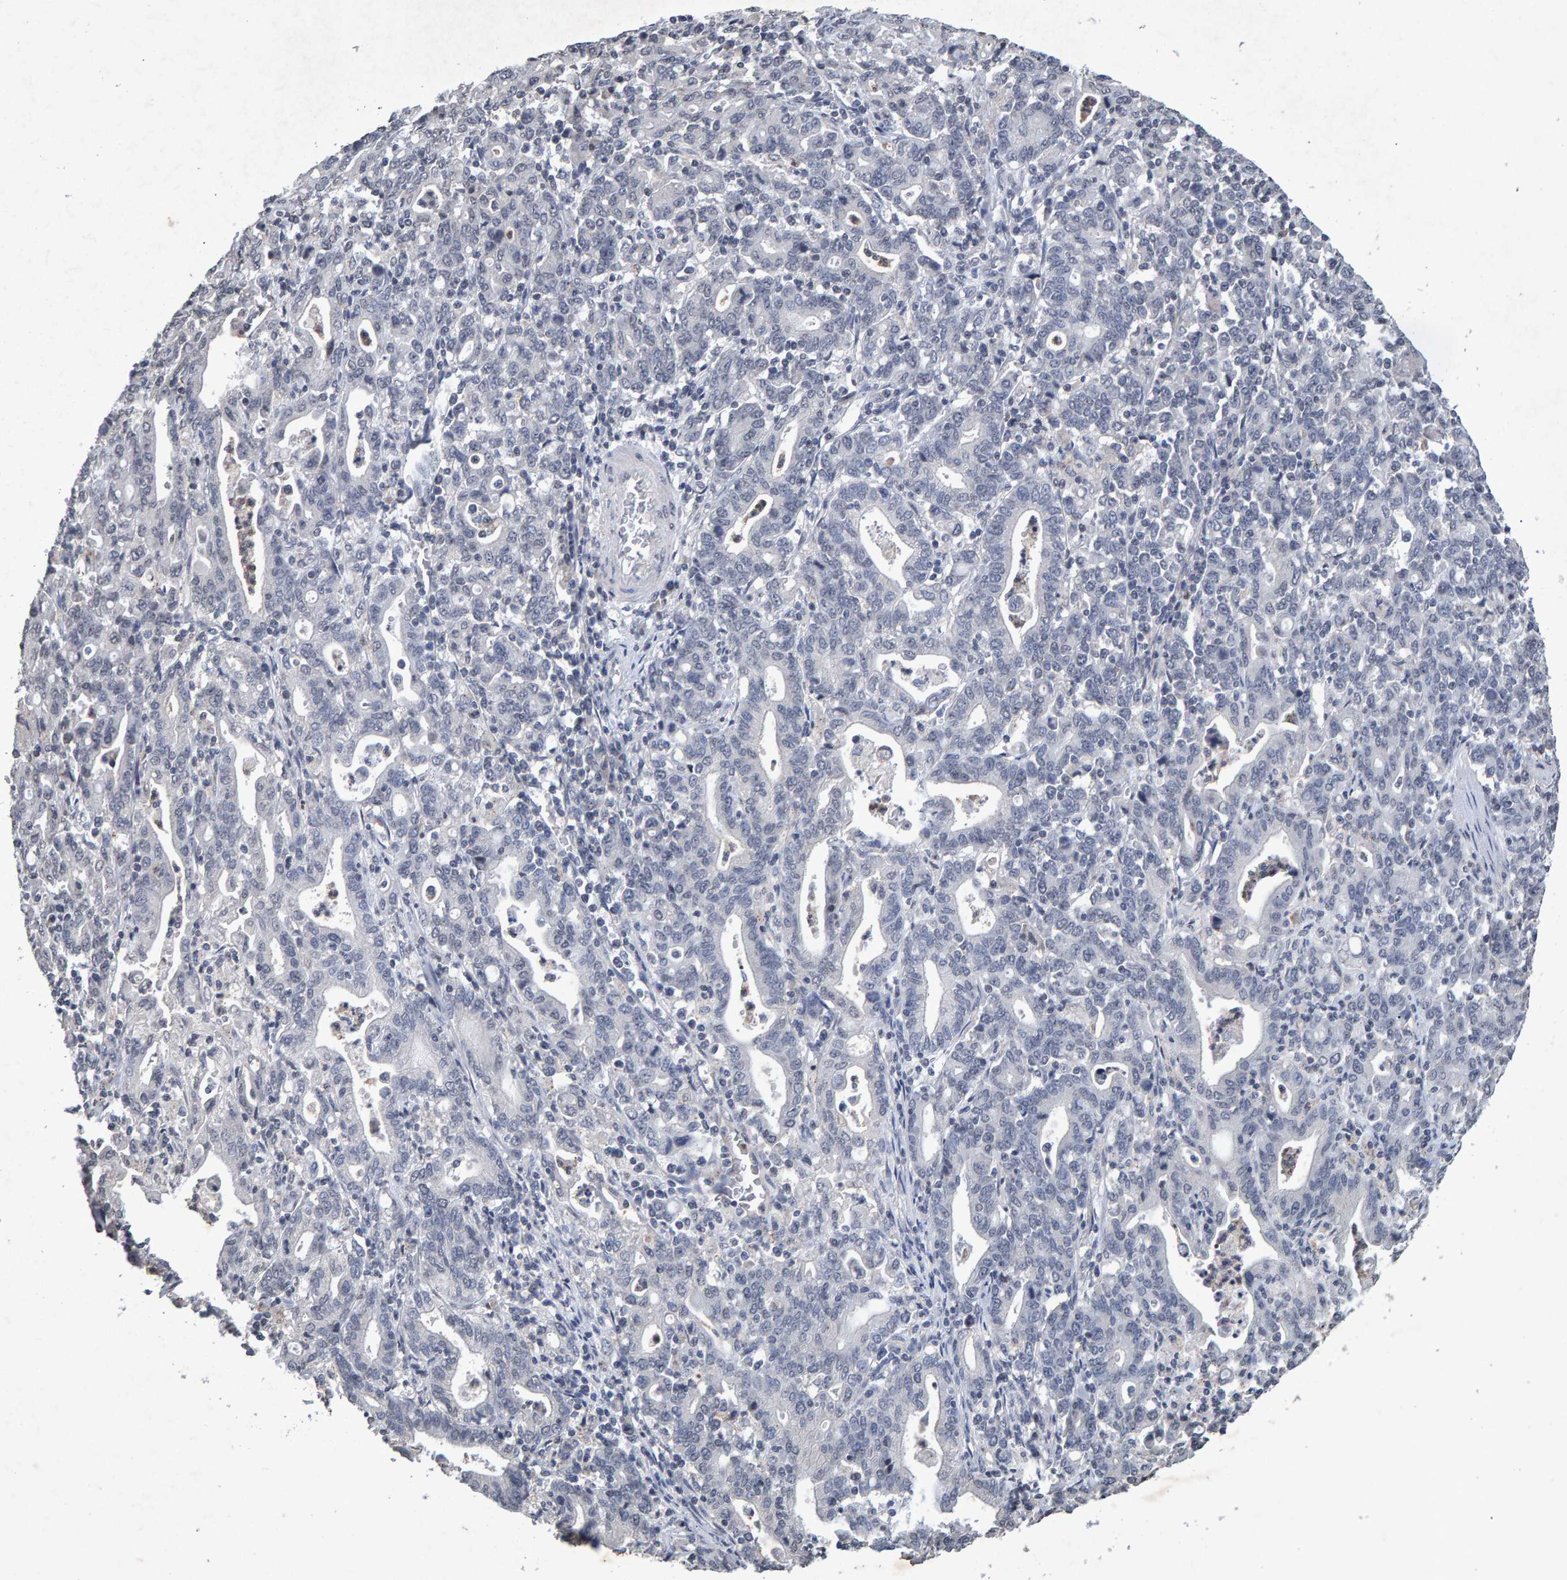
{"staining": {"intensity": "negative", "quantity": "none", "location": "none"}, "tissue": "stomach cancer", "cell_type": "Tumor cells", "image_type": "cancer", "snomed": [{"axis": "morphology", "description": "Adenocarcinoma, NOS"}, {"axis": "topography", "description": "Stomach, upper"}], "caption": "There is no significant expression in tumor cells of stomach cancer.", "gene": "GALC", "patient": {"sex": "male", "age": 69}}